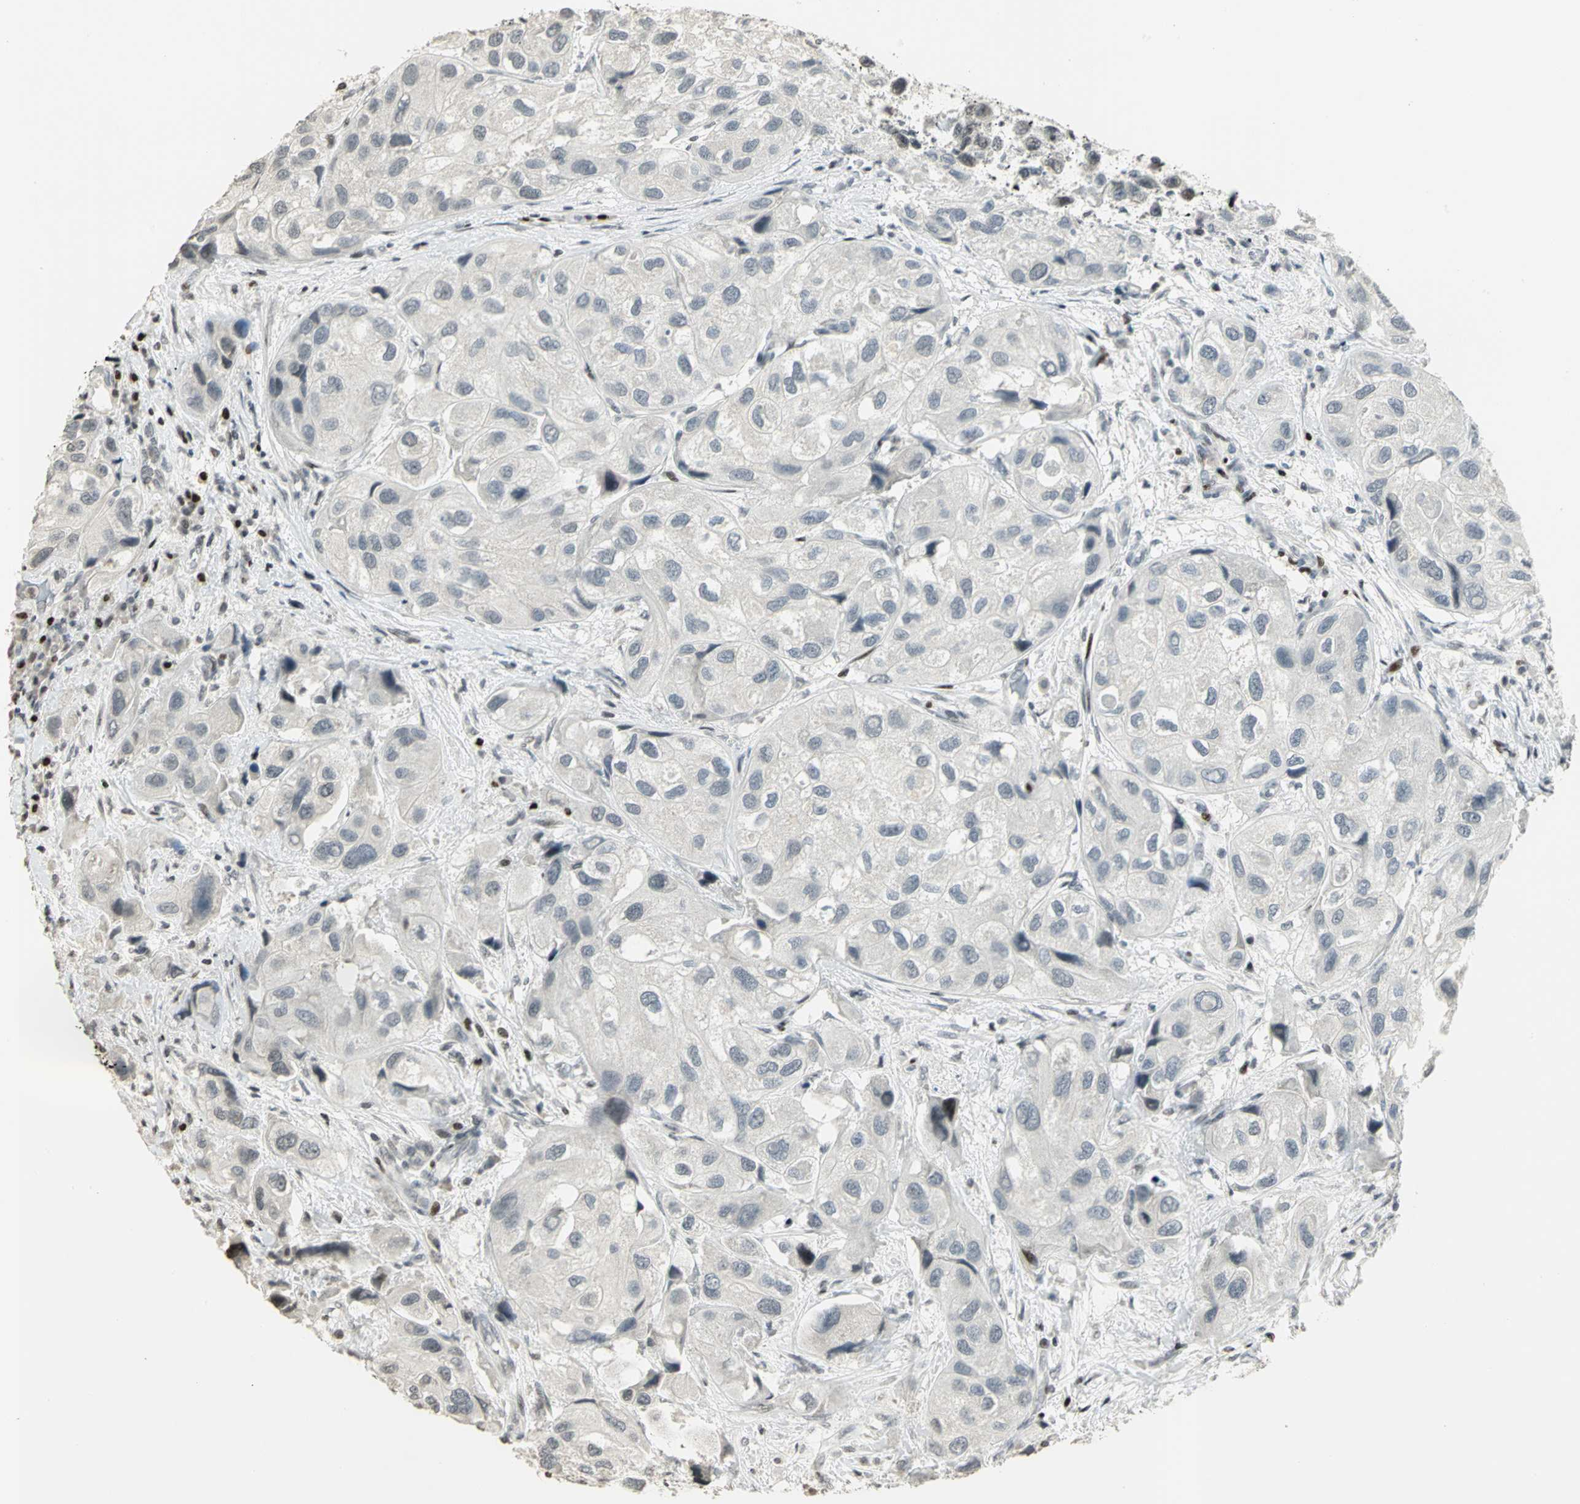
{"staining": {"intensity": "negative", "quantity": "none", "location": "none"}, "tissue": "urothelial cancer", "cell_type": "Tumor cells", "image_type": "cancer", "snomed": [{"axis": "morphology", "description": "Urothelial carcinoma, High grade"}, {"axis": "topography", "description": "Urinary bladder"}], "caption": "High-grade urothelial carcinoma stained for a protein using immunohistochemistry shows no positivity tumor cells.", "gene": "KDM1A", "patient": {"sex": "female", "age": 64}}